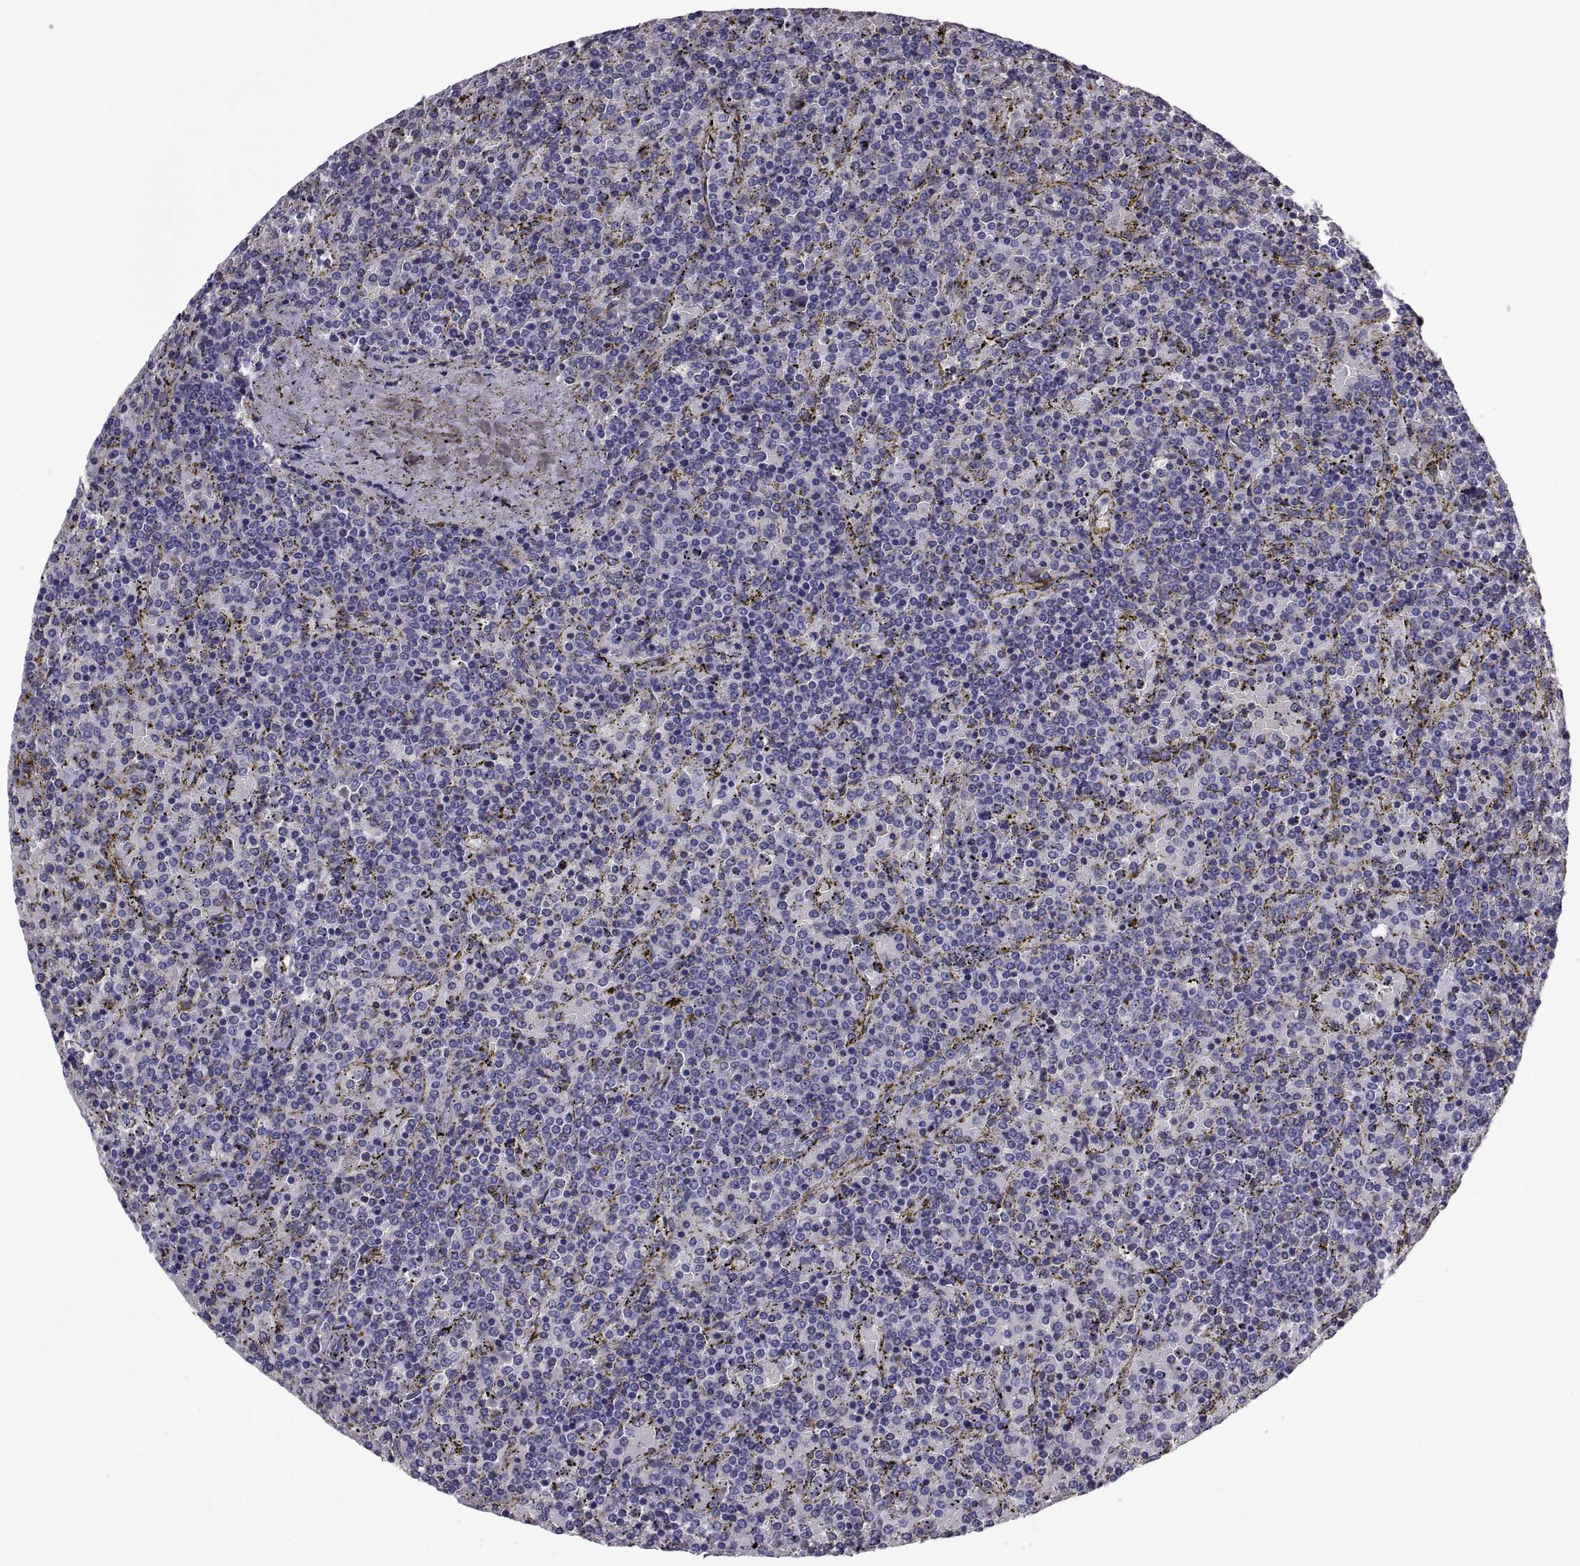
{"staining": {"intensity": "negative", "quantity": "none", "location": "none"}, "tissue": "lymphoma", "cell_type": "Tumor cells", "image_type": "cancer", "snomed": [{"axis": "morphology", "description": "Malignant lymphoma, non-Hodgkin's type, Low grade"}, {"axis": "topography", "description": "Spleen"}], "caption": "High magnification brightfield microscopy of low-grade malignant lymphoma, non-Hodgkin's type stained with DAB (brown) and counterstained with hematoxylin (blue): tumor cells show no significant positivity.", "gene": "ANO1", "patient": {"sex": "female", "age": 77}}